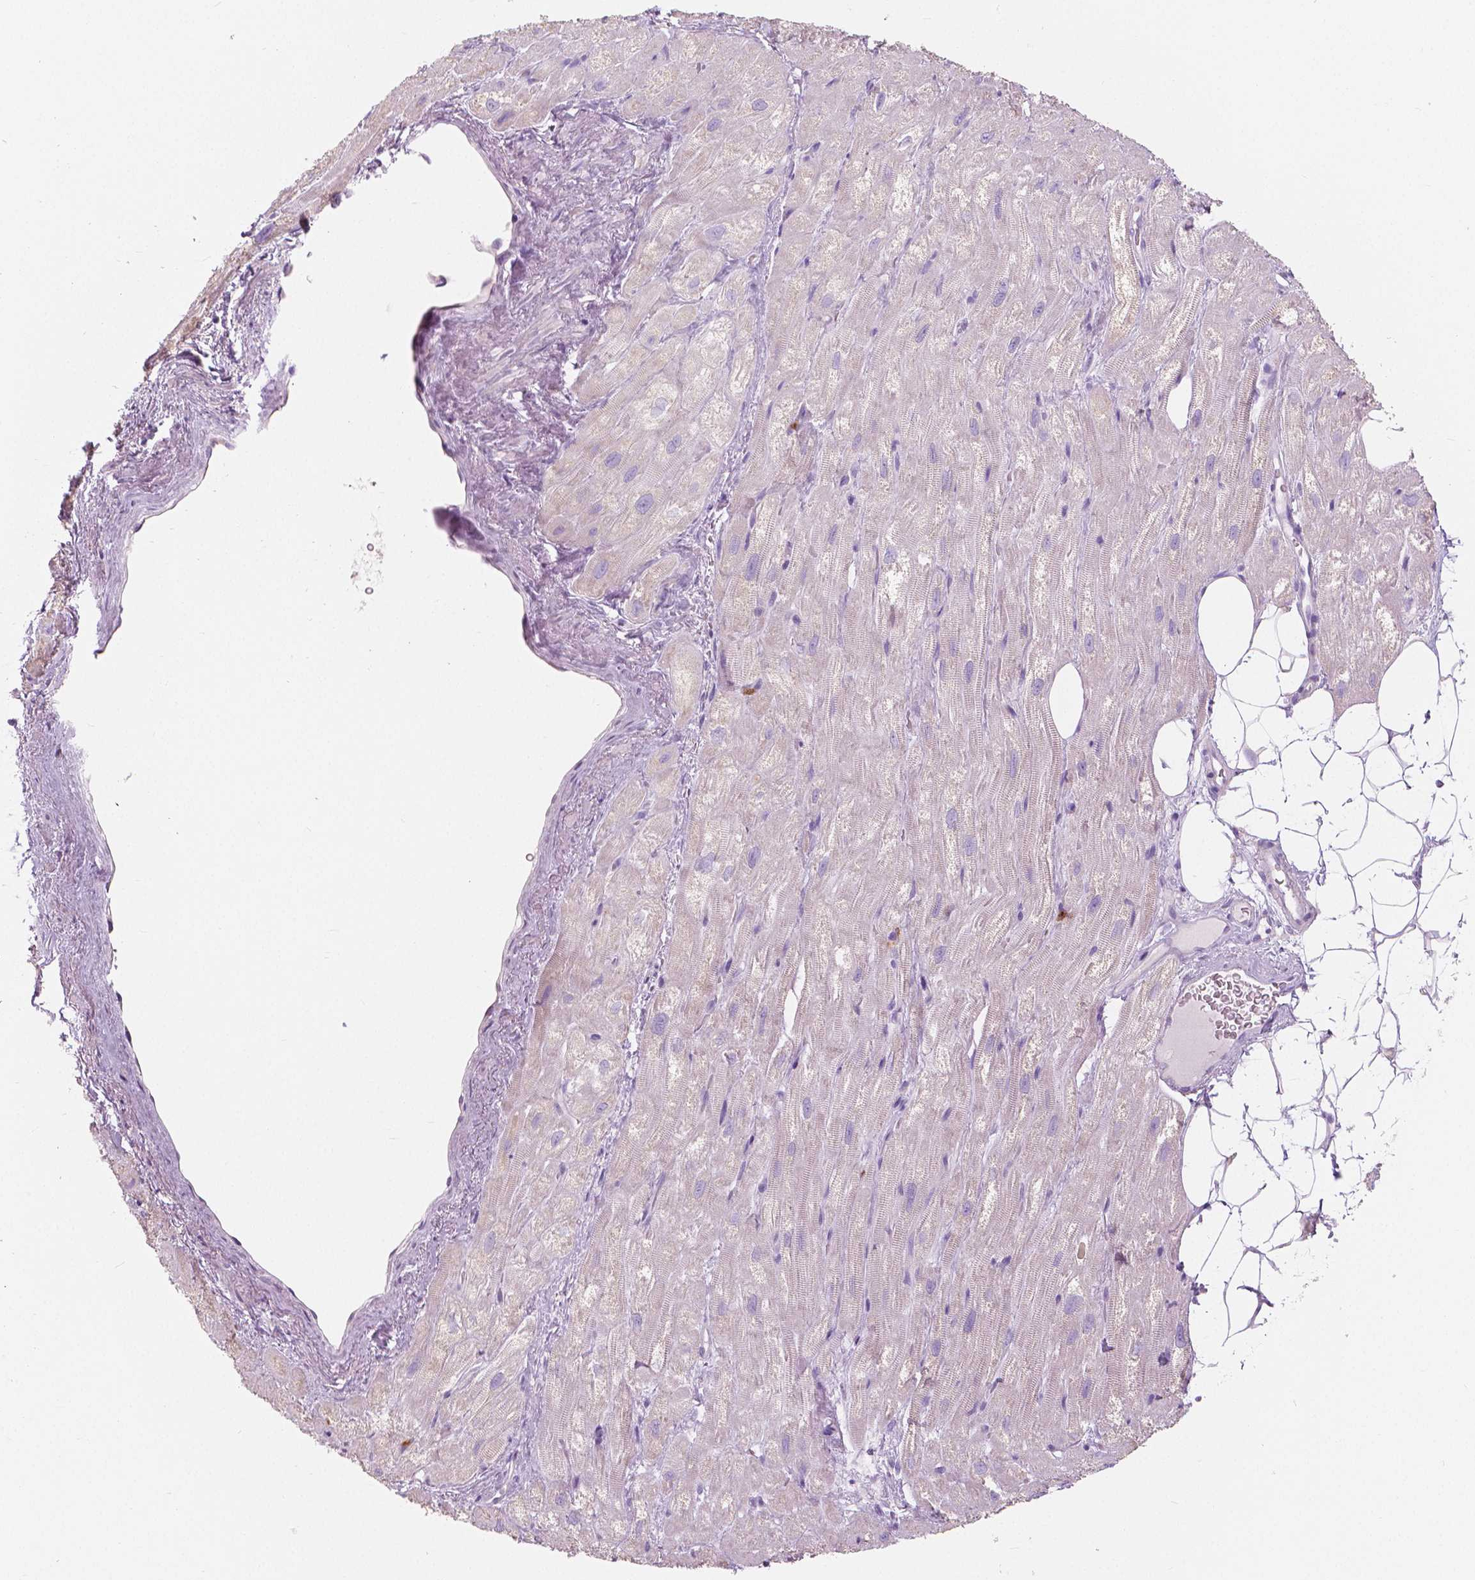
{"staining": {"intensity": "negative", "quantity": "none", "location": "none"}, "tissue": "heart muscle", "cell_type": "Cardiomyocytes", "image_type": "normal", "snomed": [{"axis": "morphology", "description": "Normal tissue, NOS"}, {"axis": "topography", "description": "Heart"}], "caption": "A high-resolution histopathology image shows IHC staining of unremarkable heart muscle, which displays no significant expression in cardiomyocytes. (DAB immunohistochemistry visualized using brightfield microscopy, high magnification).", "gene": "CXCR2", "patient": {"sex": "female", "age": 69}}